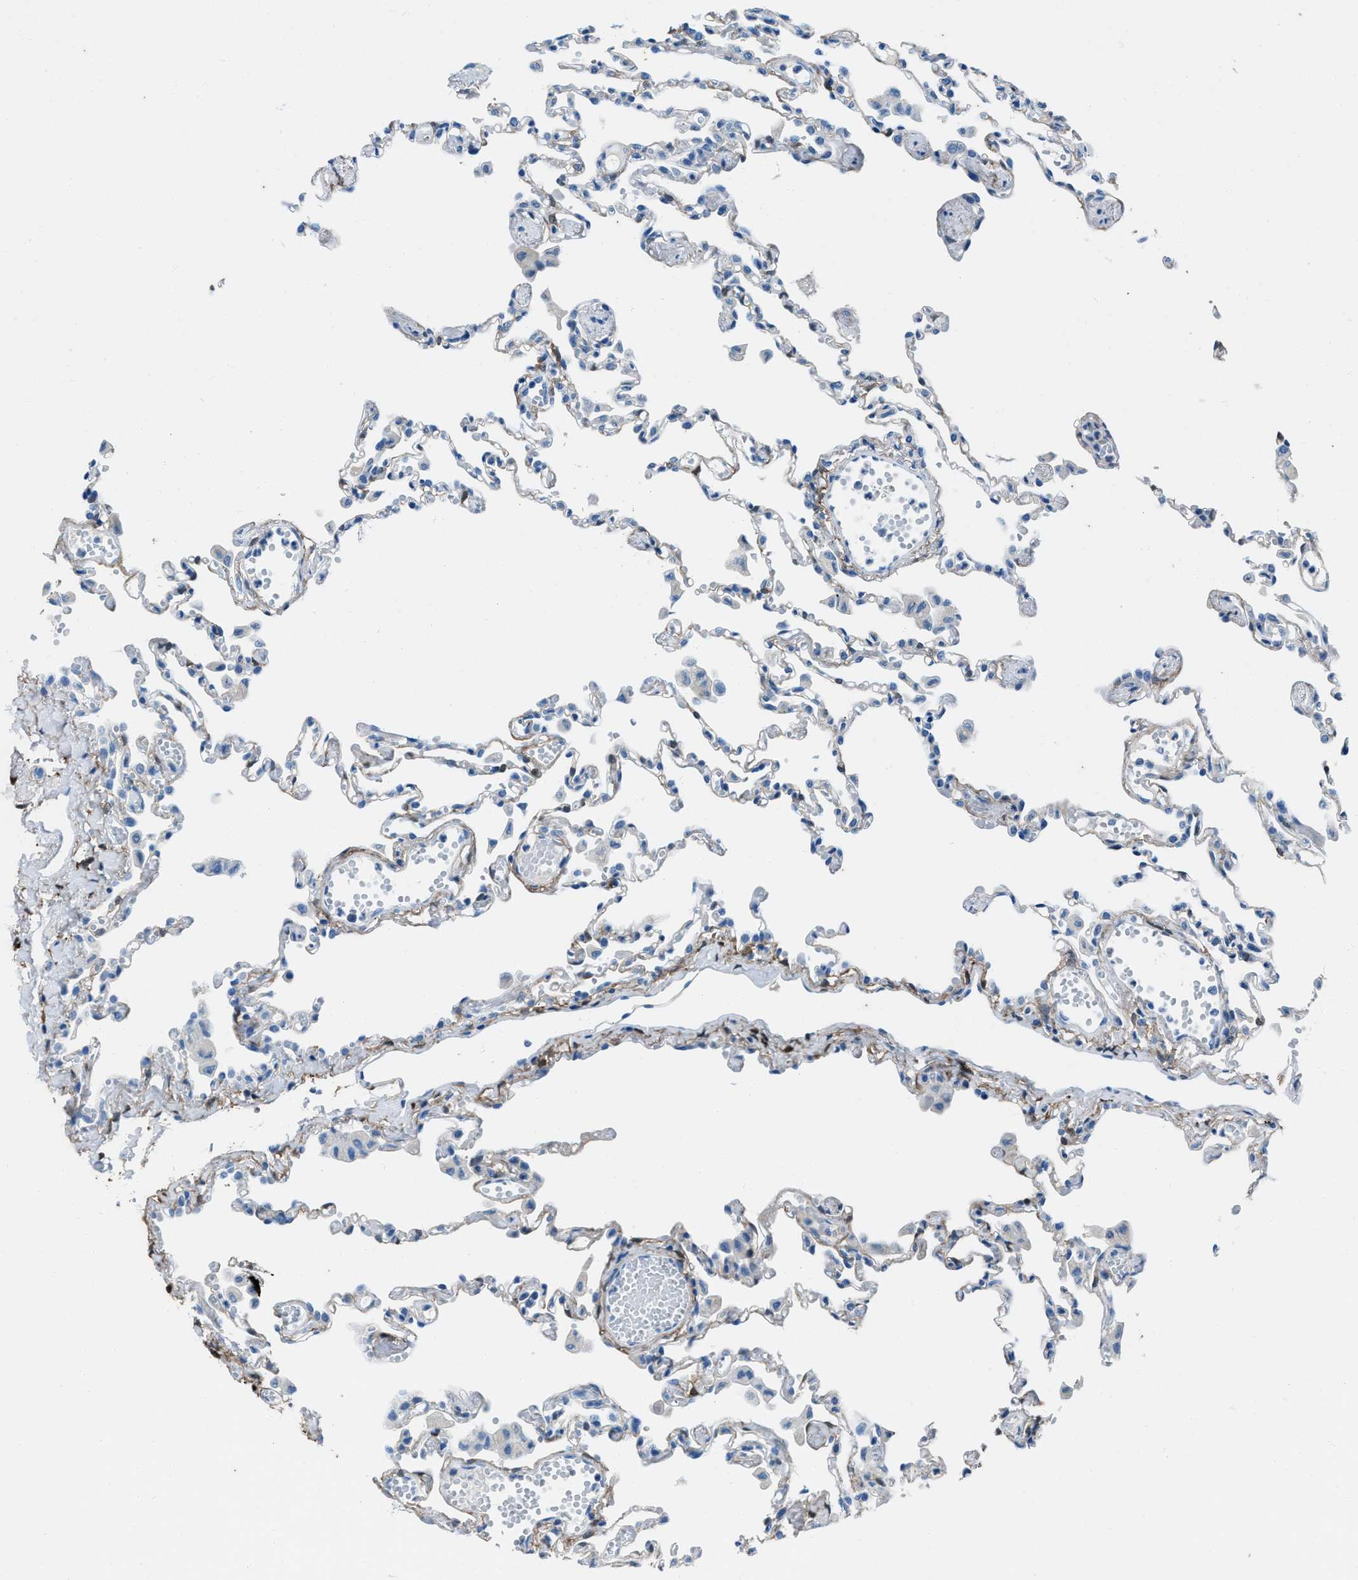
{"staining": {"intensity": "negative", "quantity": "none", "location": "none"}, "tissue": "lung", "cell_type": "Alveolar cells", "image_type": "normal", "snomed": [{"axis": "morphology", "description": "Normal tissue, NOS"}, {"axis": "topography", "description": "Bronchus"}, {"axis": "topography", "description": "Lung"}], "caption": "Lung stained for a protein using immunohistochemistry demonstrates no expression alveolar cells.", "gene": "AMACR", "patient": {"sex": "female", "age": 49}}